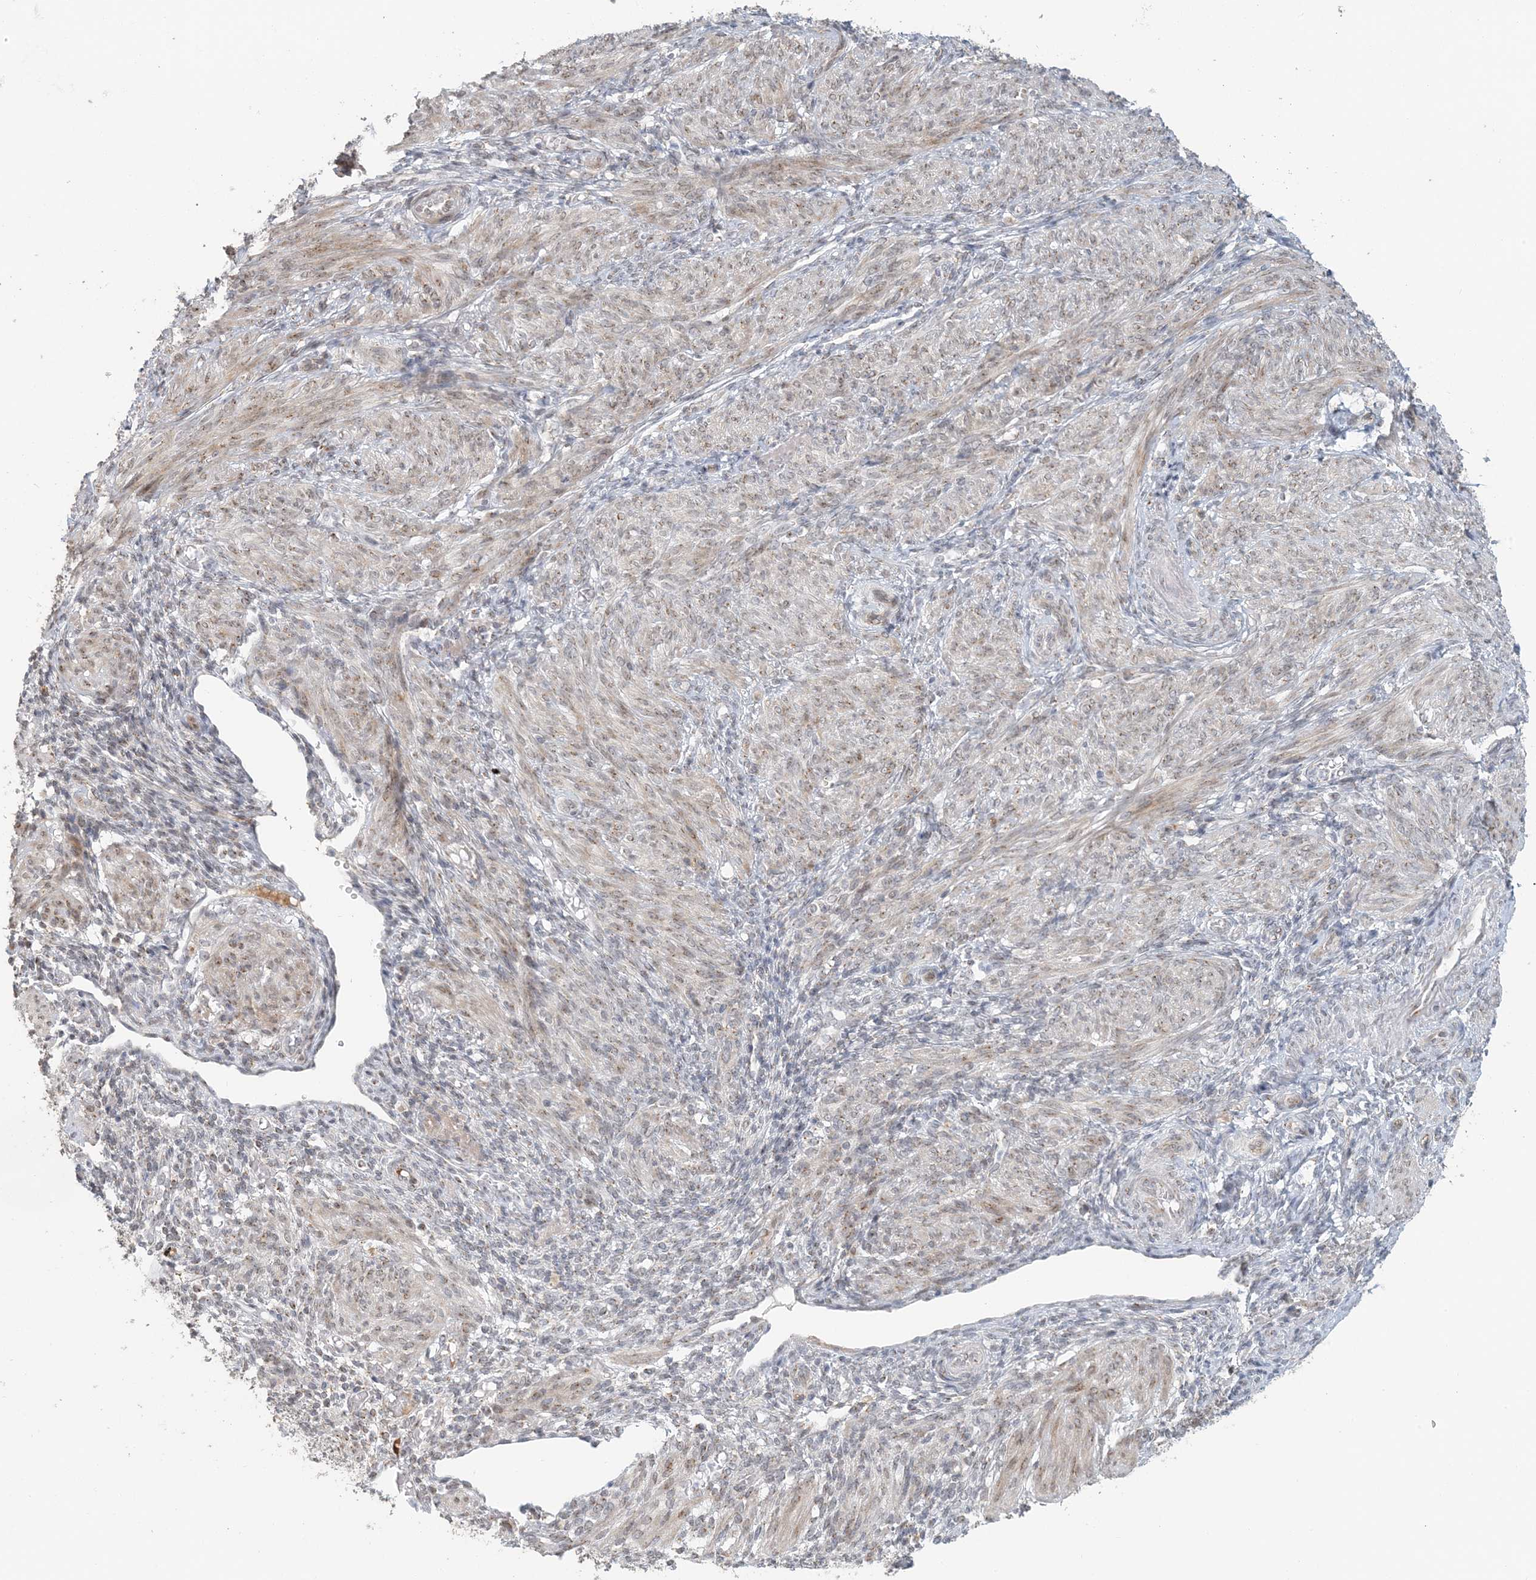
{"staining": {"intensity": "weak", "quantity": "25%-75%", "location": "cytoplasmic/membranous,nuclear"}, "tissue": "smooth muscle", "cell_type": "Smooth muscle cells", "image_type": "normal", "snomed": [{"axis": "morphology", "description": "Normal tissue, NOS"}, {"axis": "topography", "description": "Smooth muscle"}], "caption": "Immunohistochemistry (DAB) staining of benign smooth muscle displays weak cytoplasmic/membranous,nuclear protein staining in approximately 25%-75% of smooth muscle cells. (DAB (3,3'-diaminobenzidine) IHC, brown staining for protein, blue staining for nuclei).", "gene": "ZCCHC4", "patient": {"sex": "female", "age": 39}}